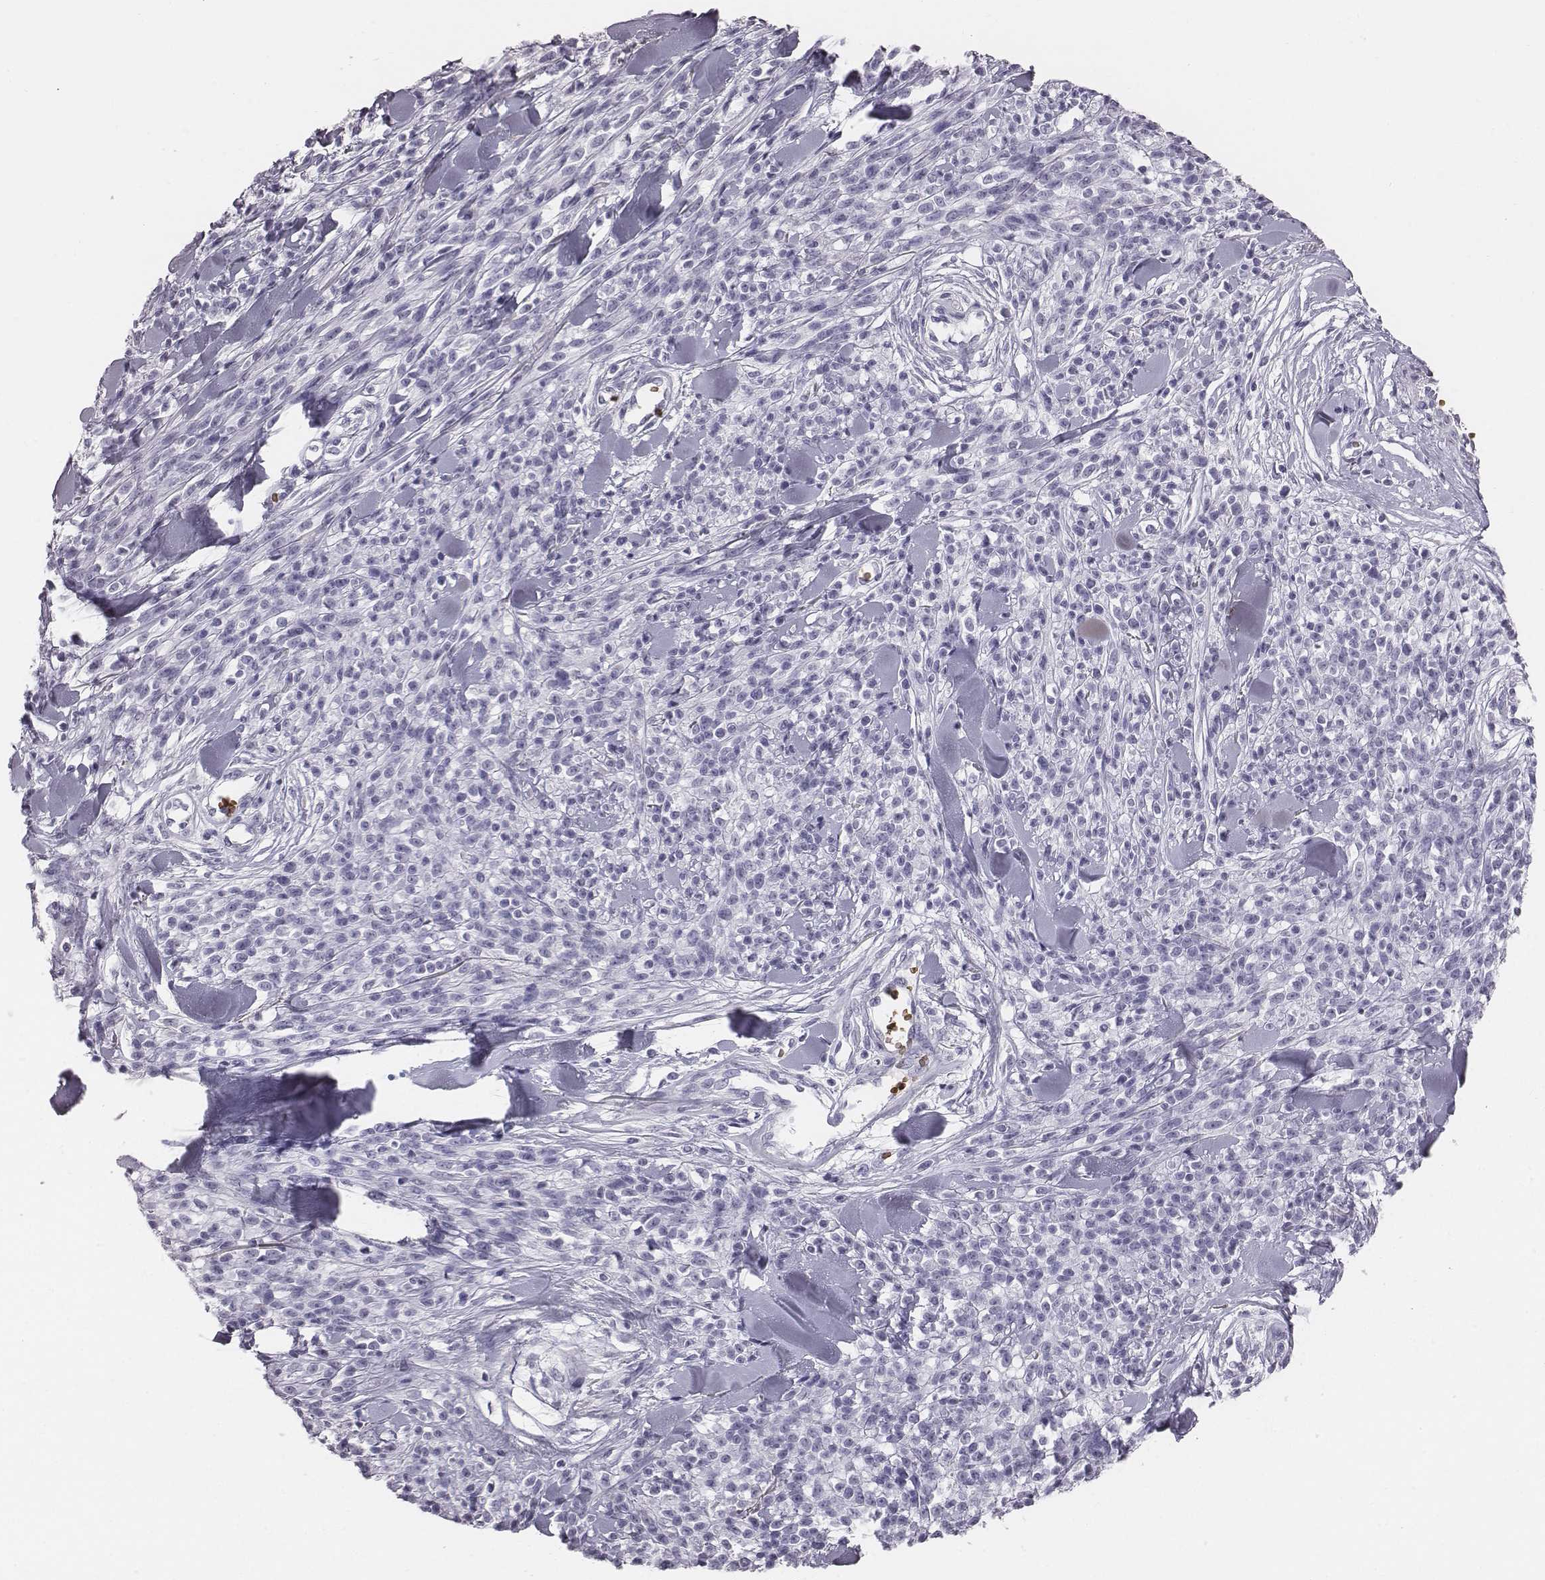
{"staining": {"intensity": "negative", "quantity": "none", "location": "none"}, "tissue": "melanoma", "cell_type": "Tumor cells", "image_type": "cancer", "snomed": [{"axis": "morphology", "description": "Malignant melanoma, NOS"}, {"axis": "topography", "description": "Skin"}, {"axis": "topography", "description": "Skin of trunk"}], "caption": "This is an IHC micrograph of melanoma. There is no expression in tumor cells.", "gene": "HBZ", "patient": {"sex": "male", "age": 74}}